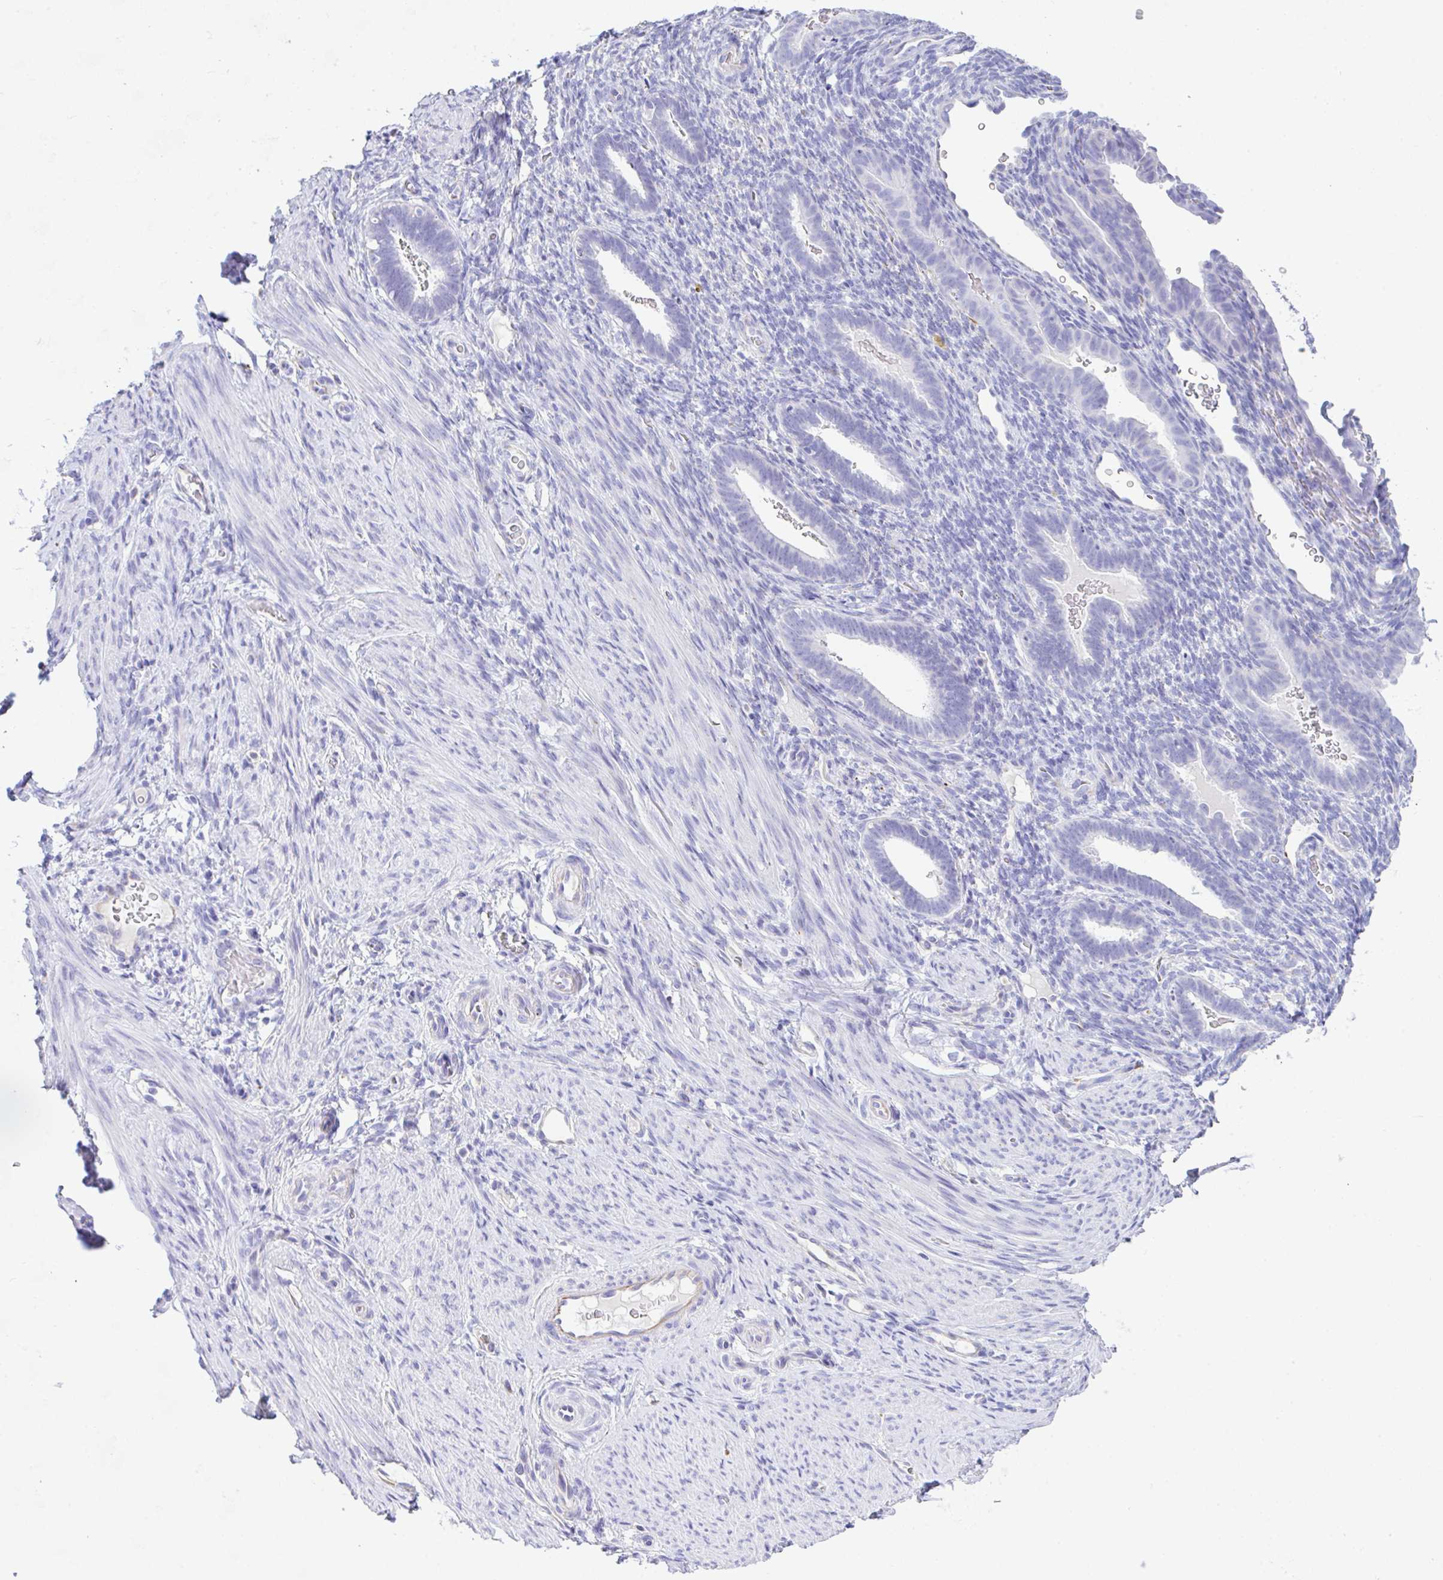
{"staining": {"intensity": "negative", "quantity": "none", "location": "none"}, "tissue": "endometrium", "cell_type": "Cells in endometrial stroma", "image_type": "normal", "snomed": [{"axis": "morphology", "description": "Normal tissue, NOS"}, {"axis": "topography", "description": "Endometrium"}], "caption": "Immunohistochemistry (IHC) histopathology image of benign endometrium stained for a protein (brown), which exhibits no expression in cells in endometrial stroma.", "gene": "NDUFAF8", "patient": {"sex": "female", "age": 34}}